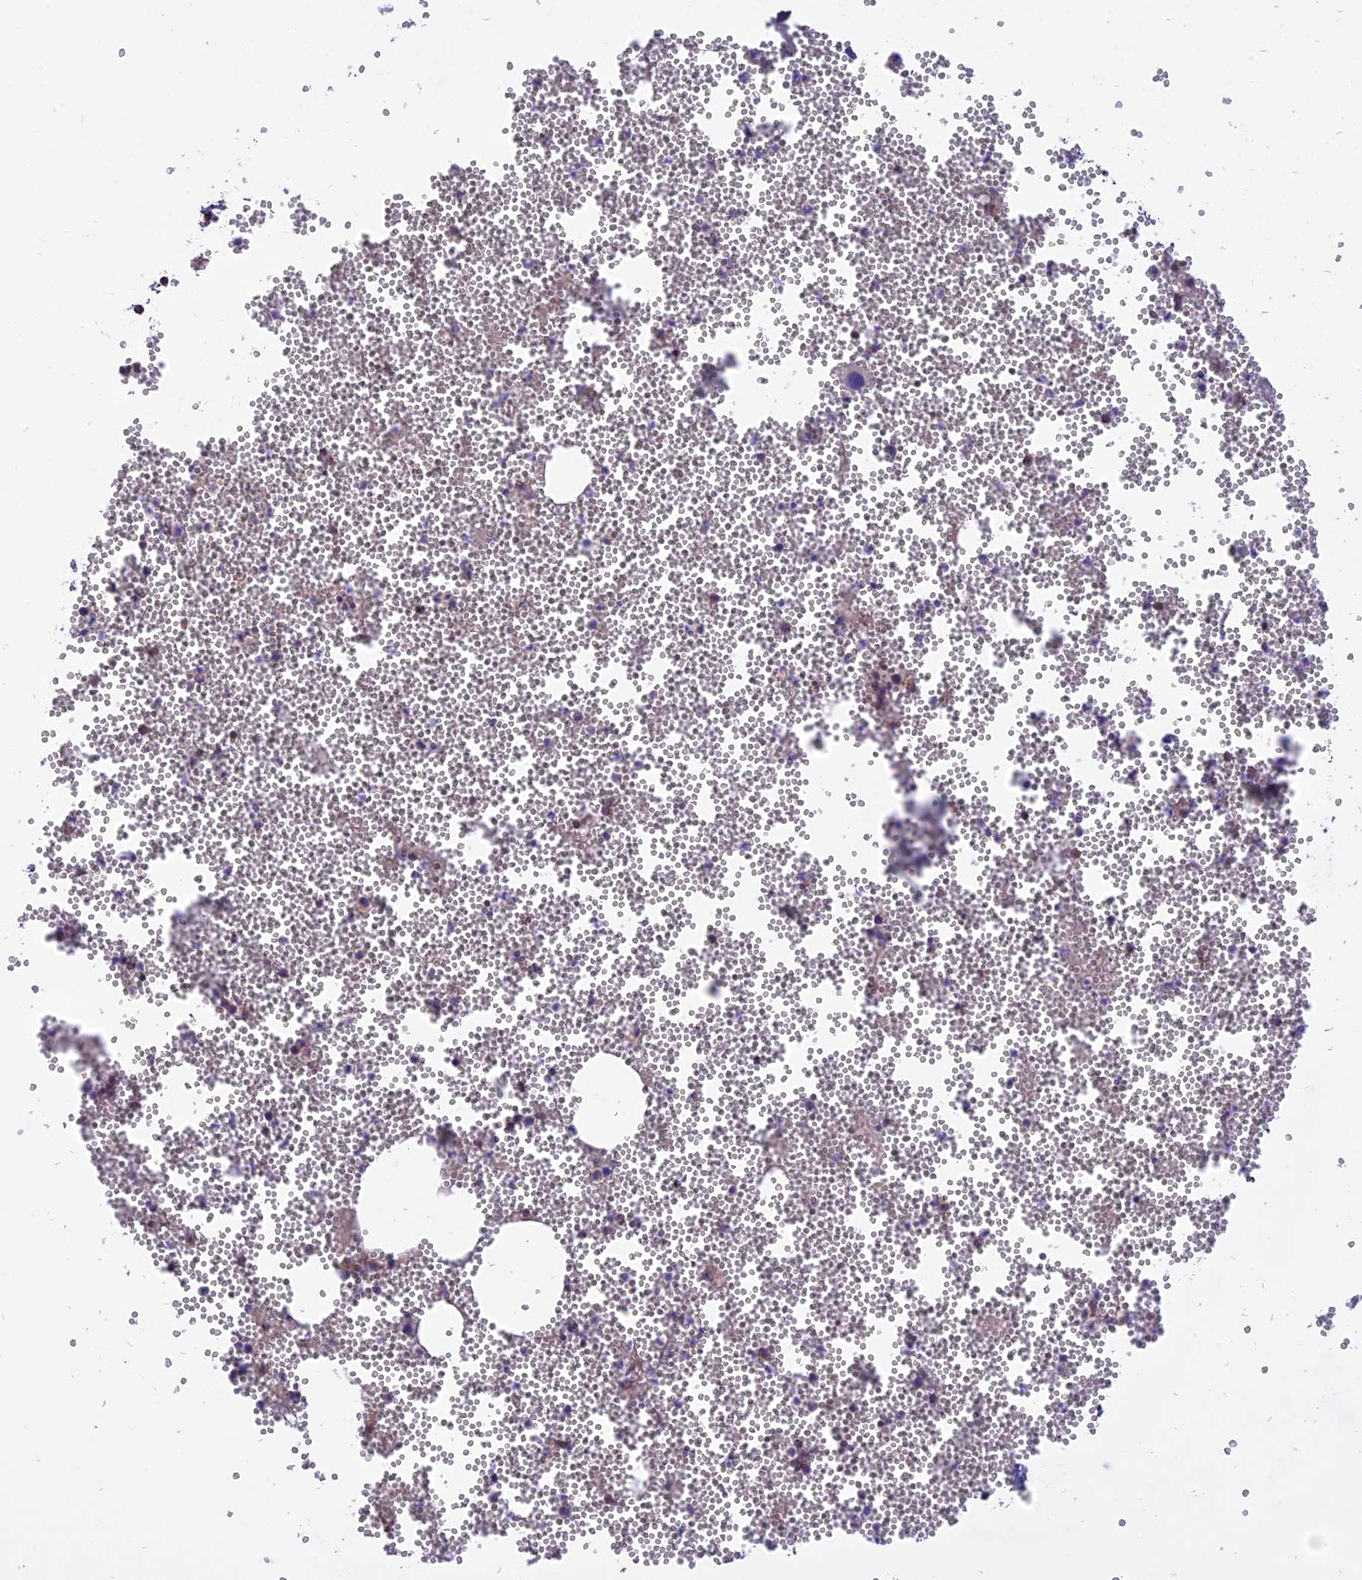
{"staining": {"intensity": "strong", "quantity": "<25%", "location": "cytoplasmic/membranous"}, "tissue": "bone marrow", "cell_type": "Hematopoietic cells", "image_type": "normal", "snomed": [{"axis": "morphology", "description": "Normal tissue, NOS"}, {"axis": "topography", "description": "Bone marrow"}], "caption": "An immunohistochemistry (IHC) photomicrograph of benign tissue is shown. Protein staining in brown labels strong cytoplasmic/membranous positivity in bone marrow within hematopoietic cells.", "gene": "TTC4", "patient": {"sex": "female", "age": 77}}